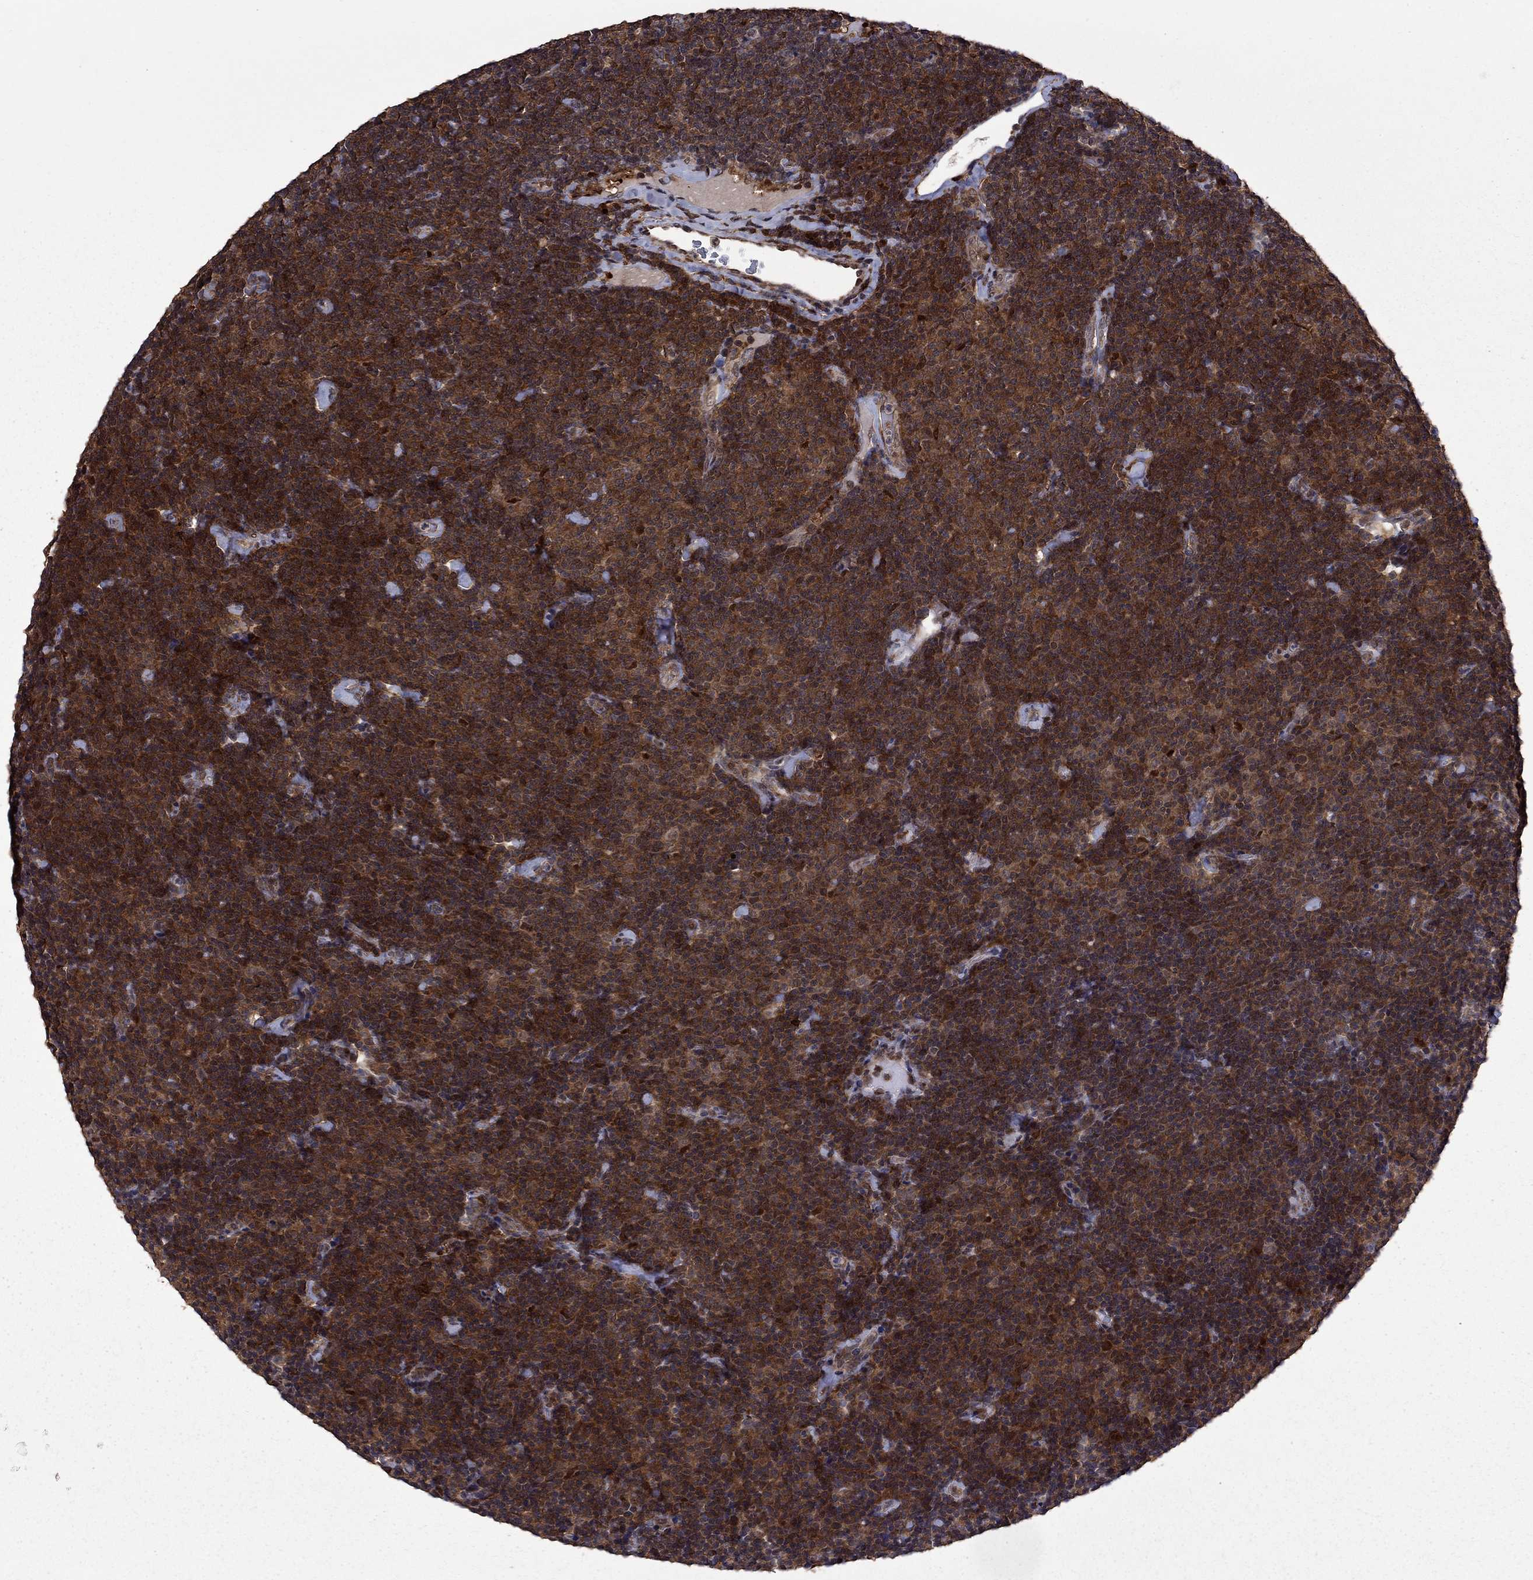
{"staining": {"intensity": "strong", "quantity": ">75%", "location": "cytoplasmic/membranous,nuclear"}, "tissue": "lymphoma", "cell_type": "Tumor cells", "image_type": "cancer", "snomed": [{"axis": "morphology", "description": "Malignant lymphoma, non-Hodgkin's type, Low grade"}, {"axis": "topography", "description": "Lymph node"}], "caption": "IHC staining of lymphoma, which demonstrates high levels of strong cytoplasmic/membranous and nuclear staining in approximately >75% of tumor cells indicating strong cytoplasmic/membranous and nuclear protein staining. The staining was performed using DAB (3,3'-diaminobenzidine) (brown) for protein detection and nuclei were counterstained in hematoxylin (blue).", "gene": "APPBP2", "patient": {"sex": "male", "age": 81}}